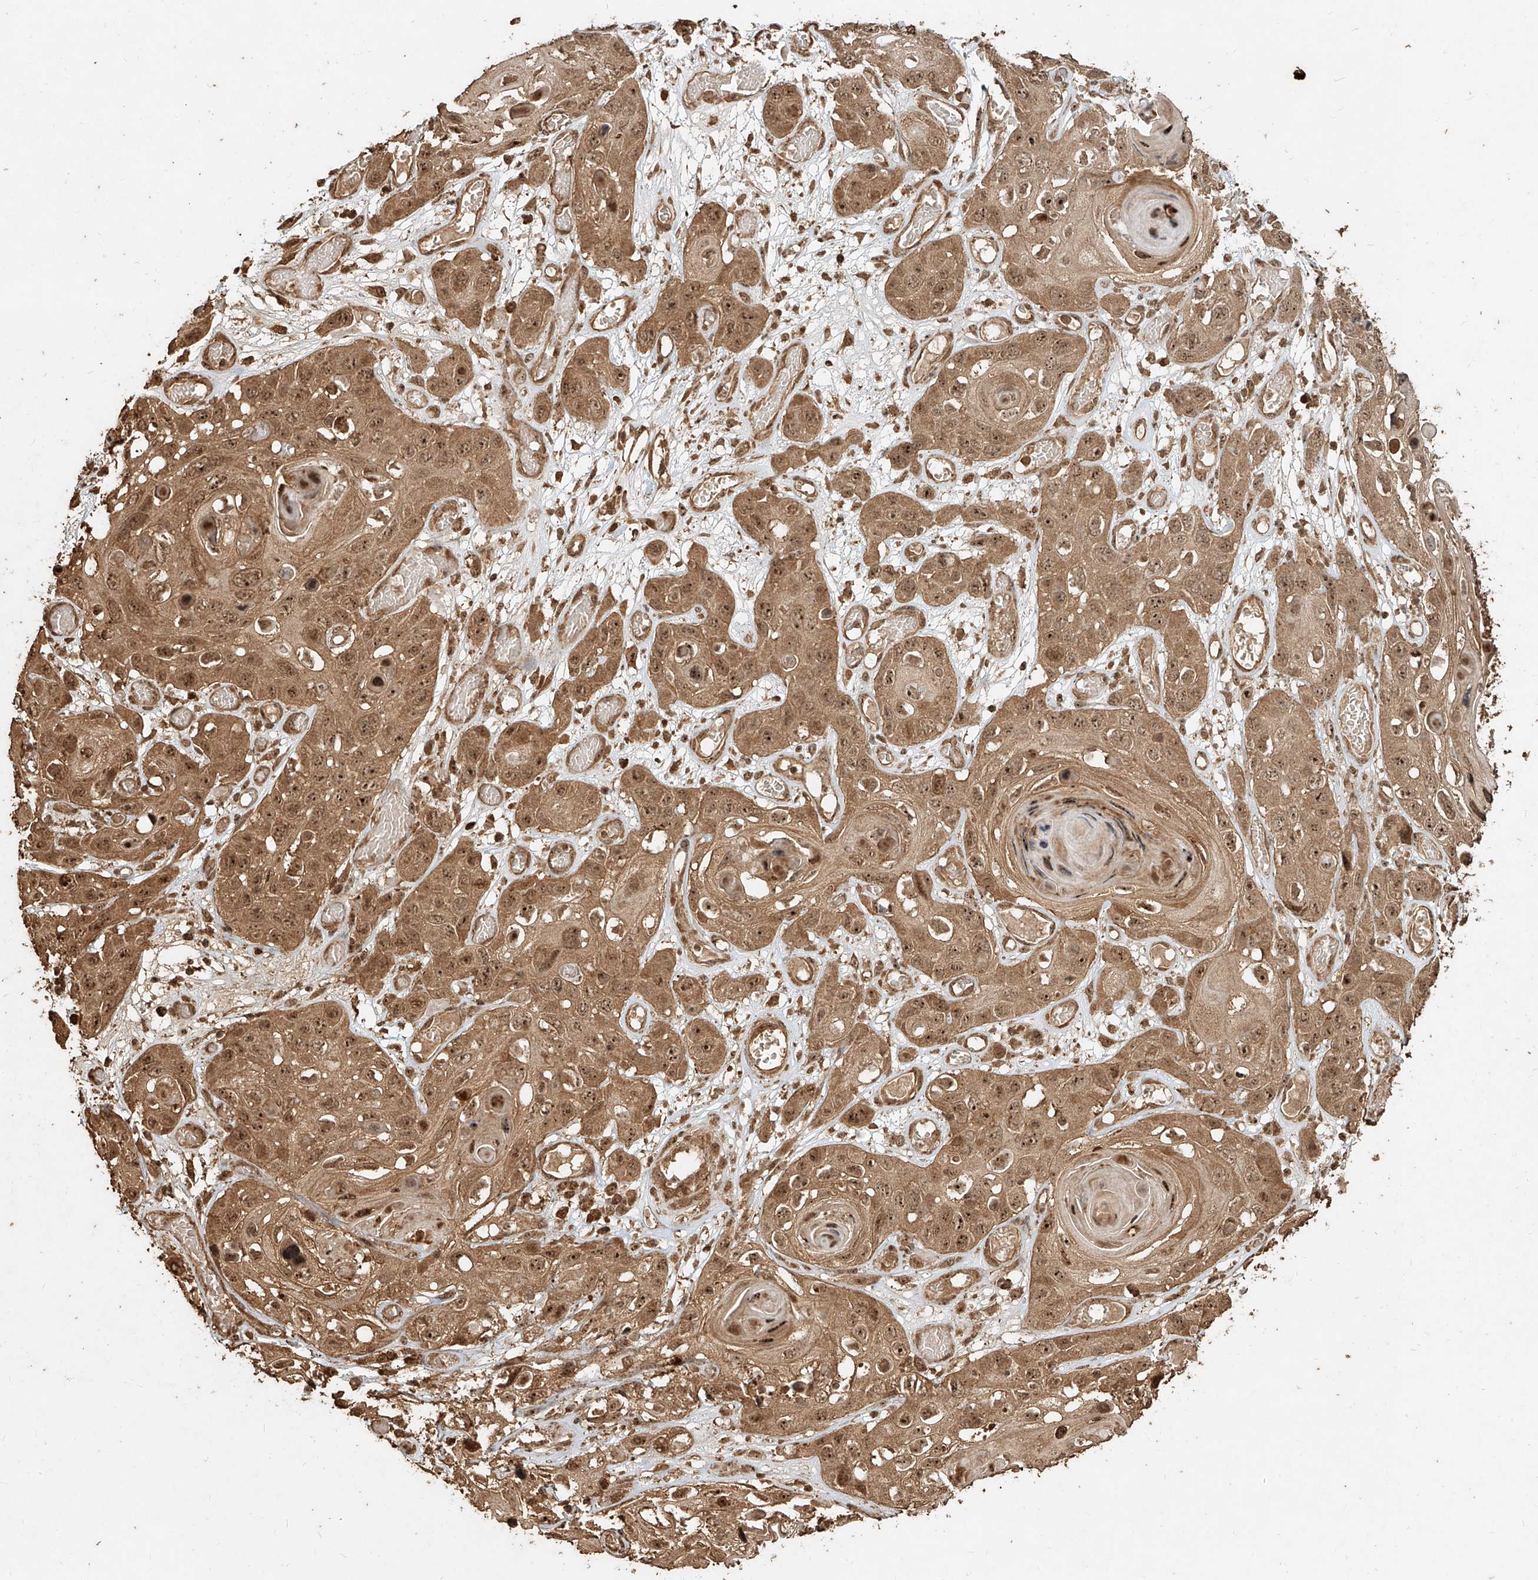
{"staining": {"intensity": "moderate", "quantity": ">75%", "location": "cytoplasmic/membranous,nuclear"}, "tissue": "skin cancer", "cell_type": "Tumor cells", "image_type": "cancer", "snomed": [{"axis": "morphology", "description": "Squamous cell carcinoma, NOS"}, {"axis": "topography", "description": "Skin"}], "caption": "A medium amount of moderate cytoplasmic/membranous and nuclear staining is seen in about >75% of tumor cells in skin cancer (squamous cell carcinoma) tissue.", "gene": "ZNF660", "patient": {"sex": "male", "age": 55}}